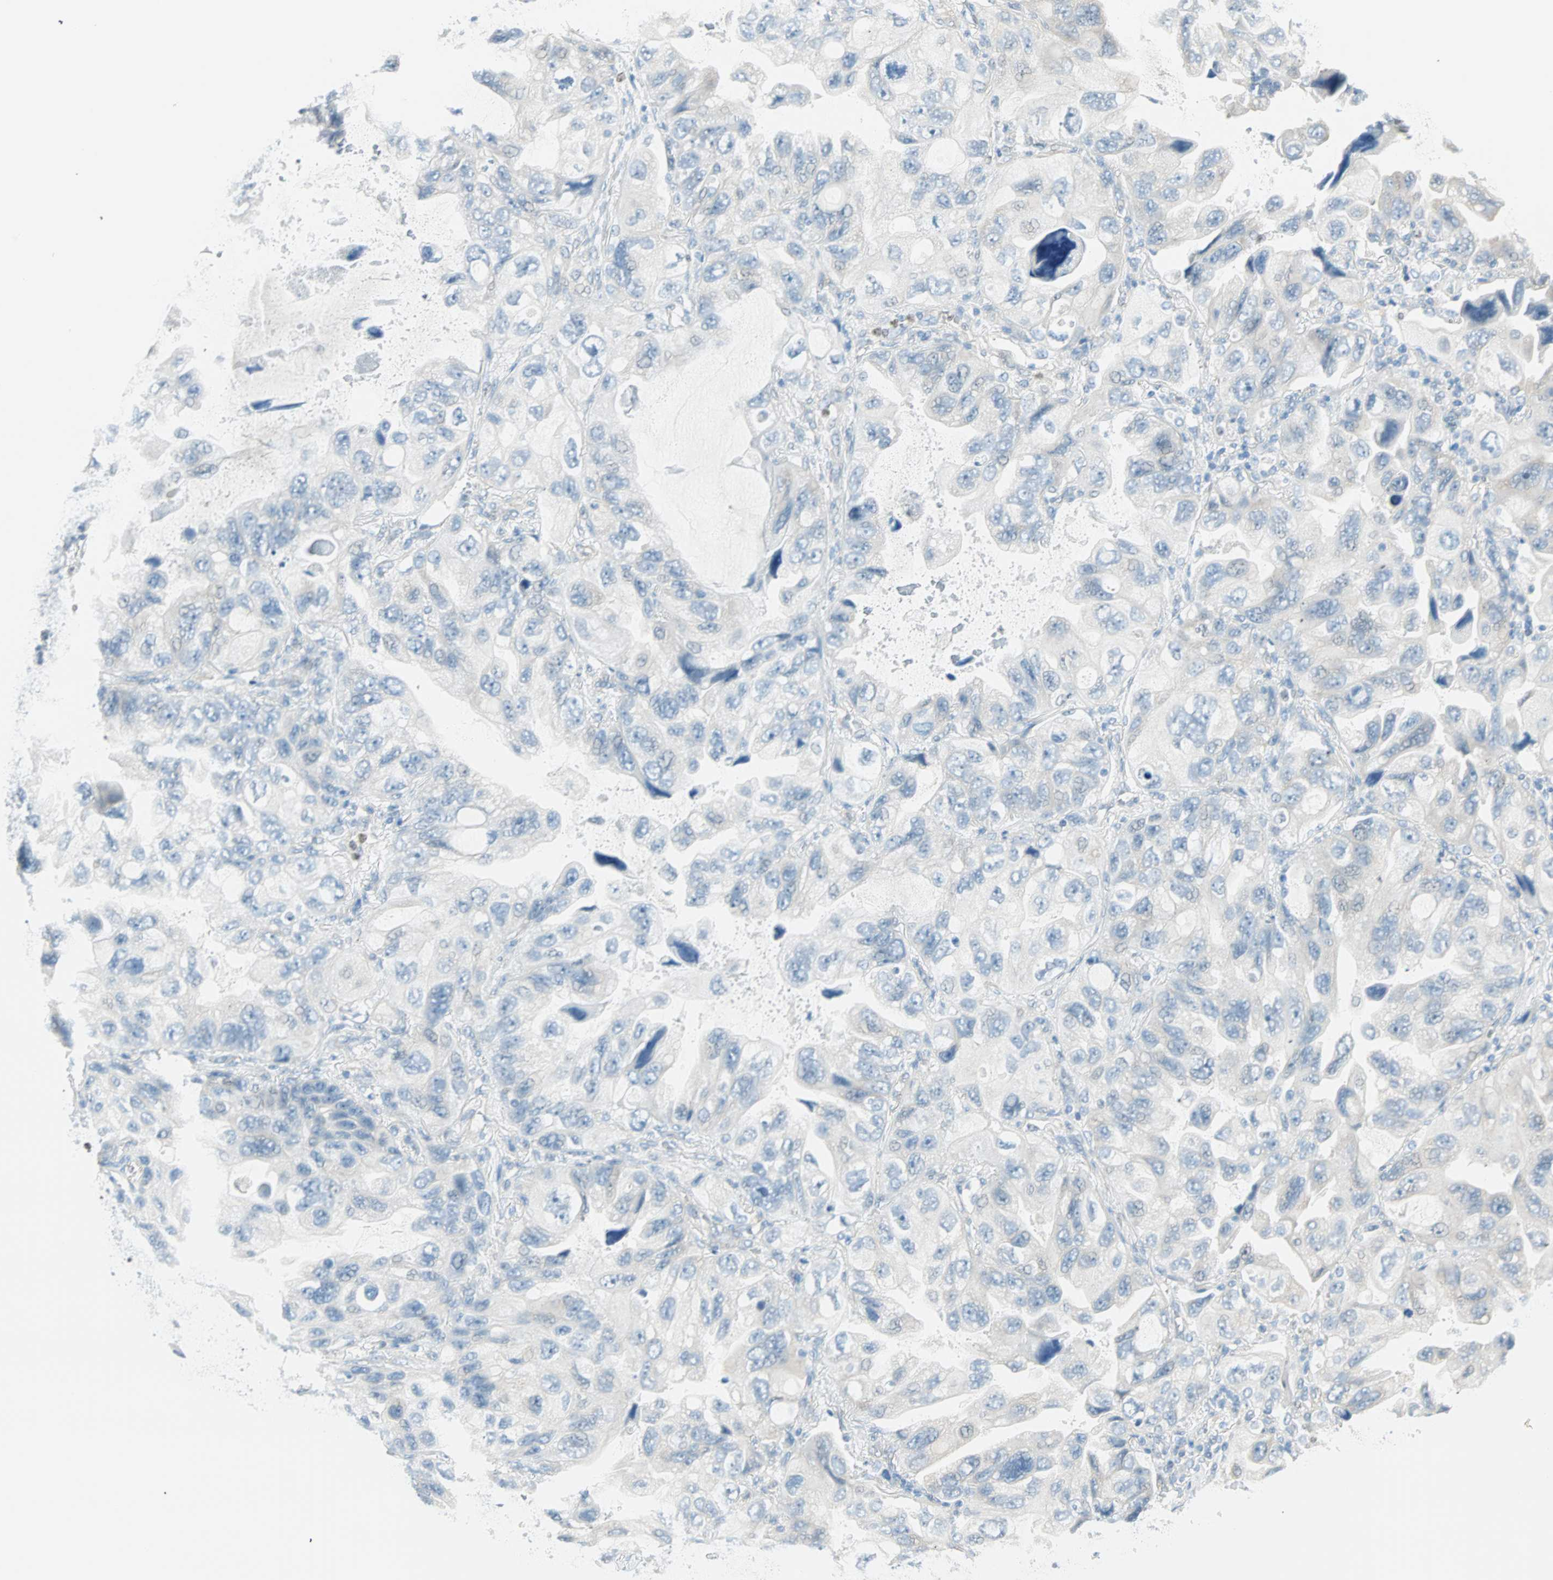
{"staining": {"intensity": "negative", "quantity": "none", "location": "none"}, "tissue": "lung cancer", "cell_type": "Tumor cells", "image_type": "cancer", "snomed": [{"axis": "morphology", "description": "Squamous cell carcinoma, NOS"}, {"axis": "topography", "description": "Lung"}], "caption": "Protein analysis of lung cancer (squamous cell carcinoma) exhibits no significant expression in tumor cells.", "gene": "MLLT10", "patient": {"sex": "female", "age": 73}}